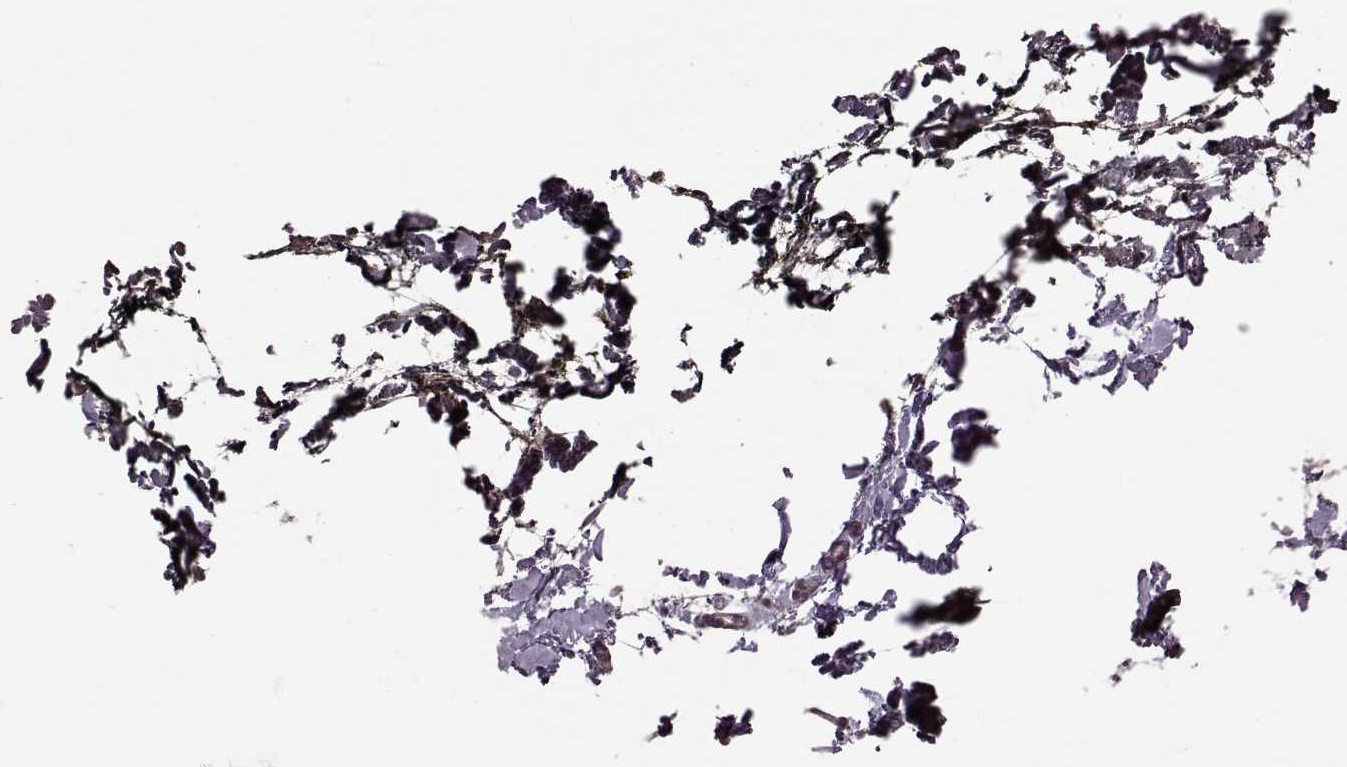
{"staining": {"intensity": "negative", "quantity": "none", "location": "none"}, "tissue": "skin", "cell_type": "Fibroblasts", "image_type": "normal", "snomed": [{"axis": "morphology", "description": "Normal tissue, NOS"}, {"axis": "topography", "description": "Skin"}], "caption": "Photomicrograph shows no protein positivity in fibroblasts of benign skin.", "gene": "FNIP2", "patient": {"sex": "female", "age": 34}}